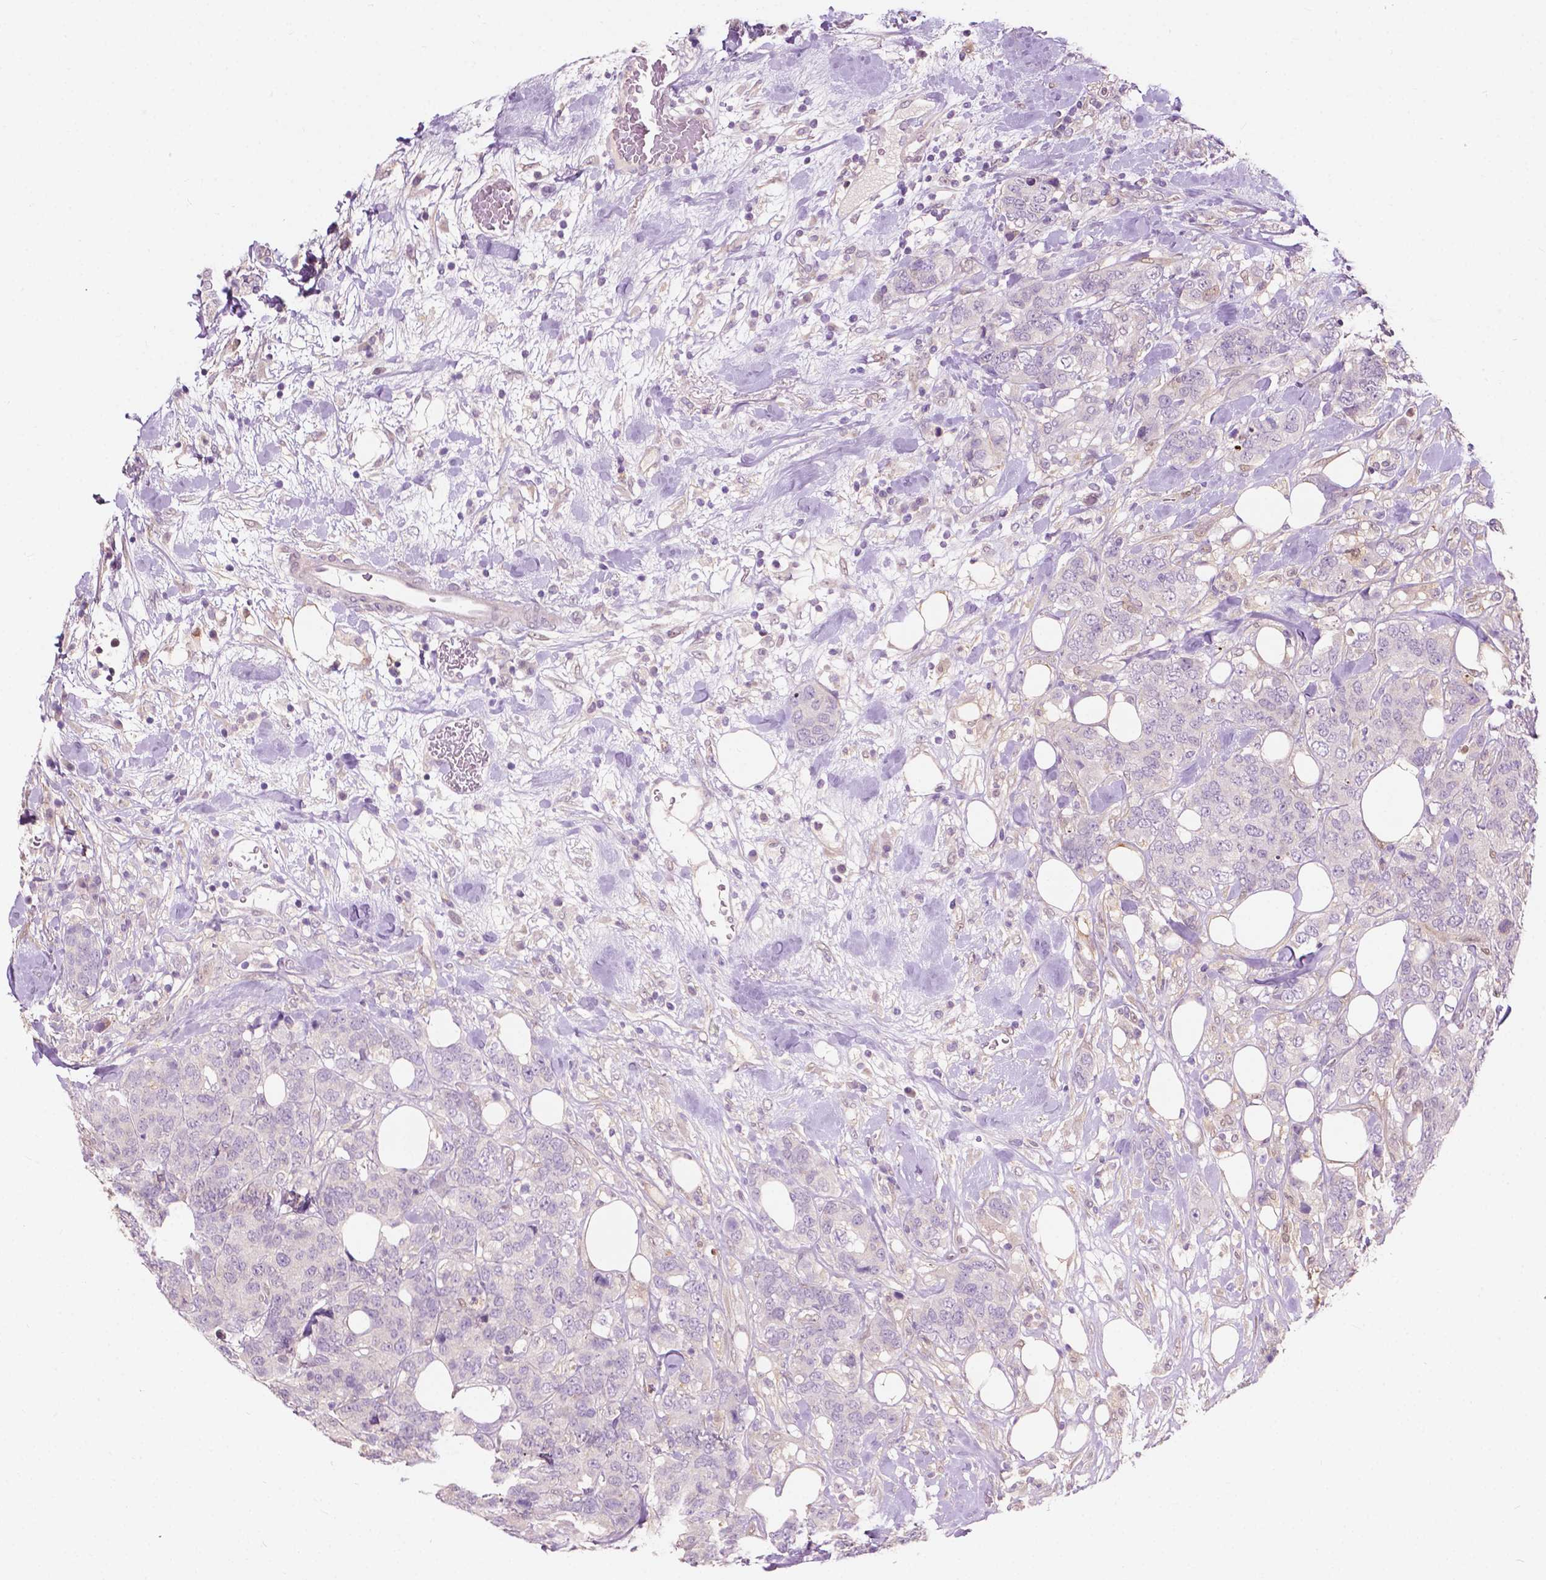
{"staining": {"intensity": "negative", "quantity": "none", "location": "none"}, "tissue": "breast cancer", "cell_type": "Tumor cells", "image_type": "cancer", "snomed": [{"axis": "morphology", "description": "Lobular carcinoma"}, {"axis": "topography", "description": "Breast"}], "caption": "The IHC histopathology image has no significant positivity in tumor cells of lobular carcinoma (breast) tissue. The staining is performed using DAB (3,3'-diaminobenzidine) brown chromogen with nuclei counter-stained in using hematoxylin.", "gene": "GPR37", "patient": {"sex": "female", "age": 59}}